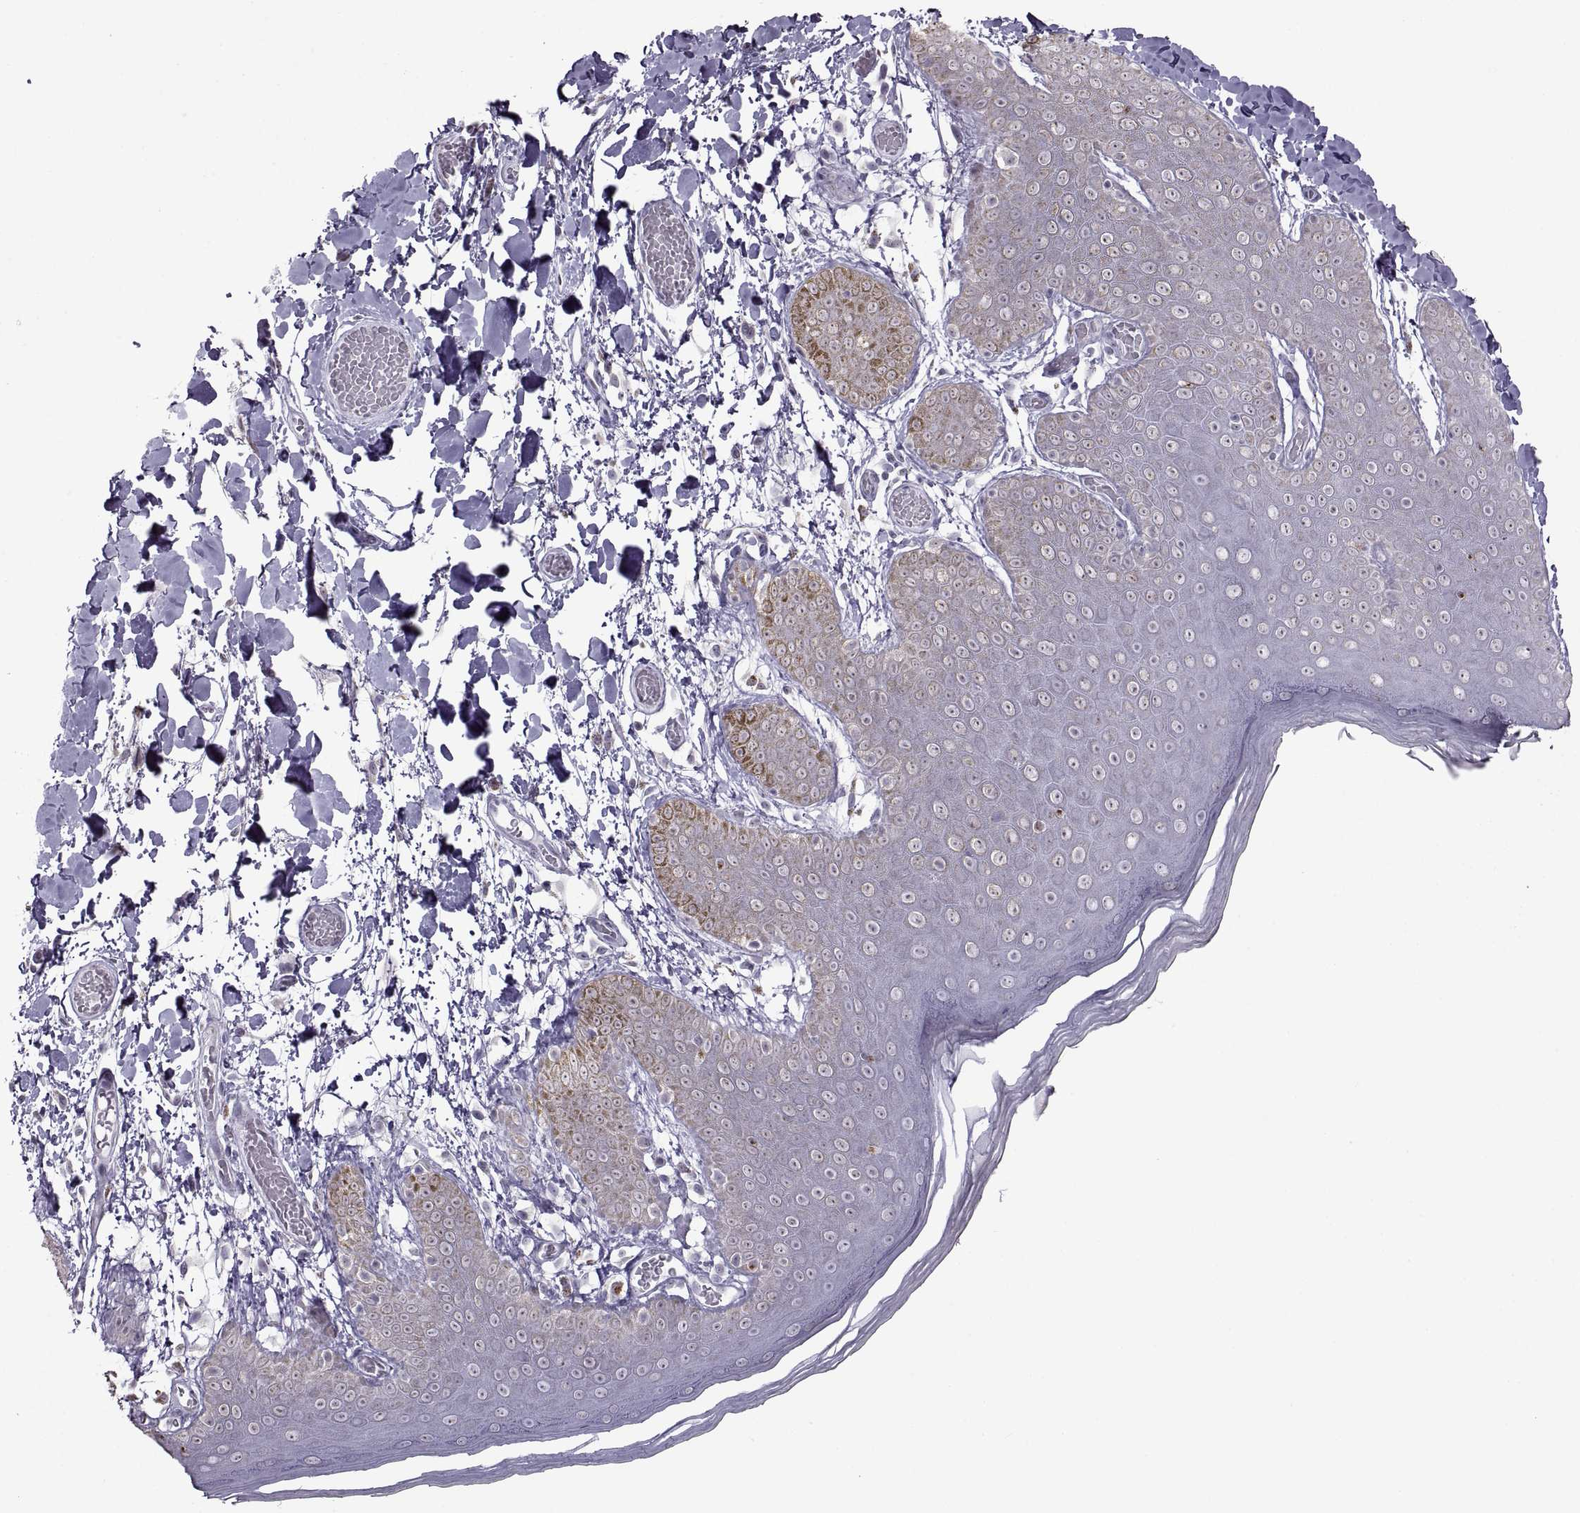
{"staining": {"intensity": "weak", "quantity": "<25%", "location": "cytoplasmic/membranous"}, "tissue": "skin", "cell_type": "Epidermal cells", "image_type": "normal", "snomed": [{"axis": "morphology", "description": "Normal tissue, NOS"}, {"axis": "topography", "description": "Anal"}], "caption": "A high-resolution micrograph shows immunohistochemistry staining of normal skin, which shows no significant positivity in epidermal cells.", "gene": "ASIC2", "patient": {"sex": "male", "age": 53}}